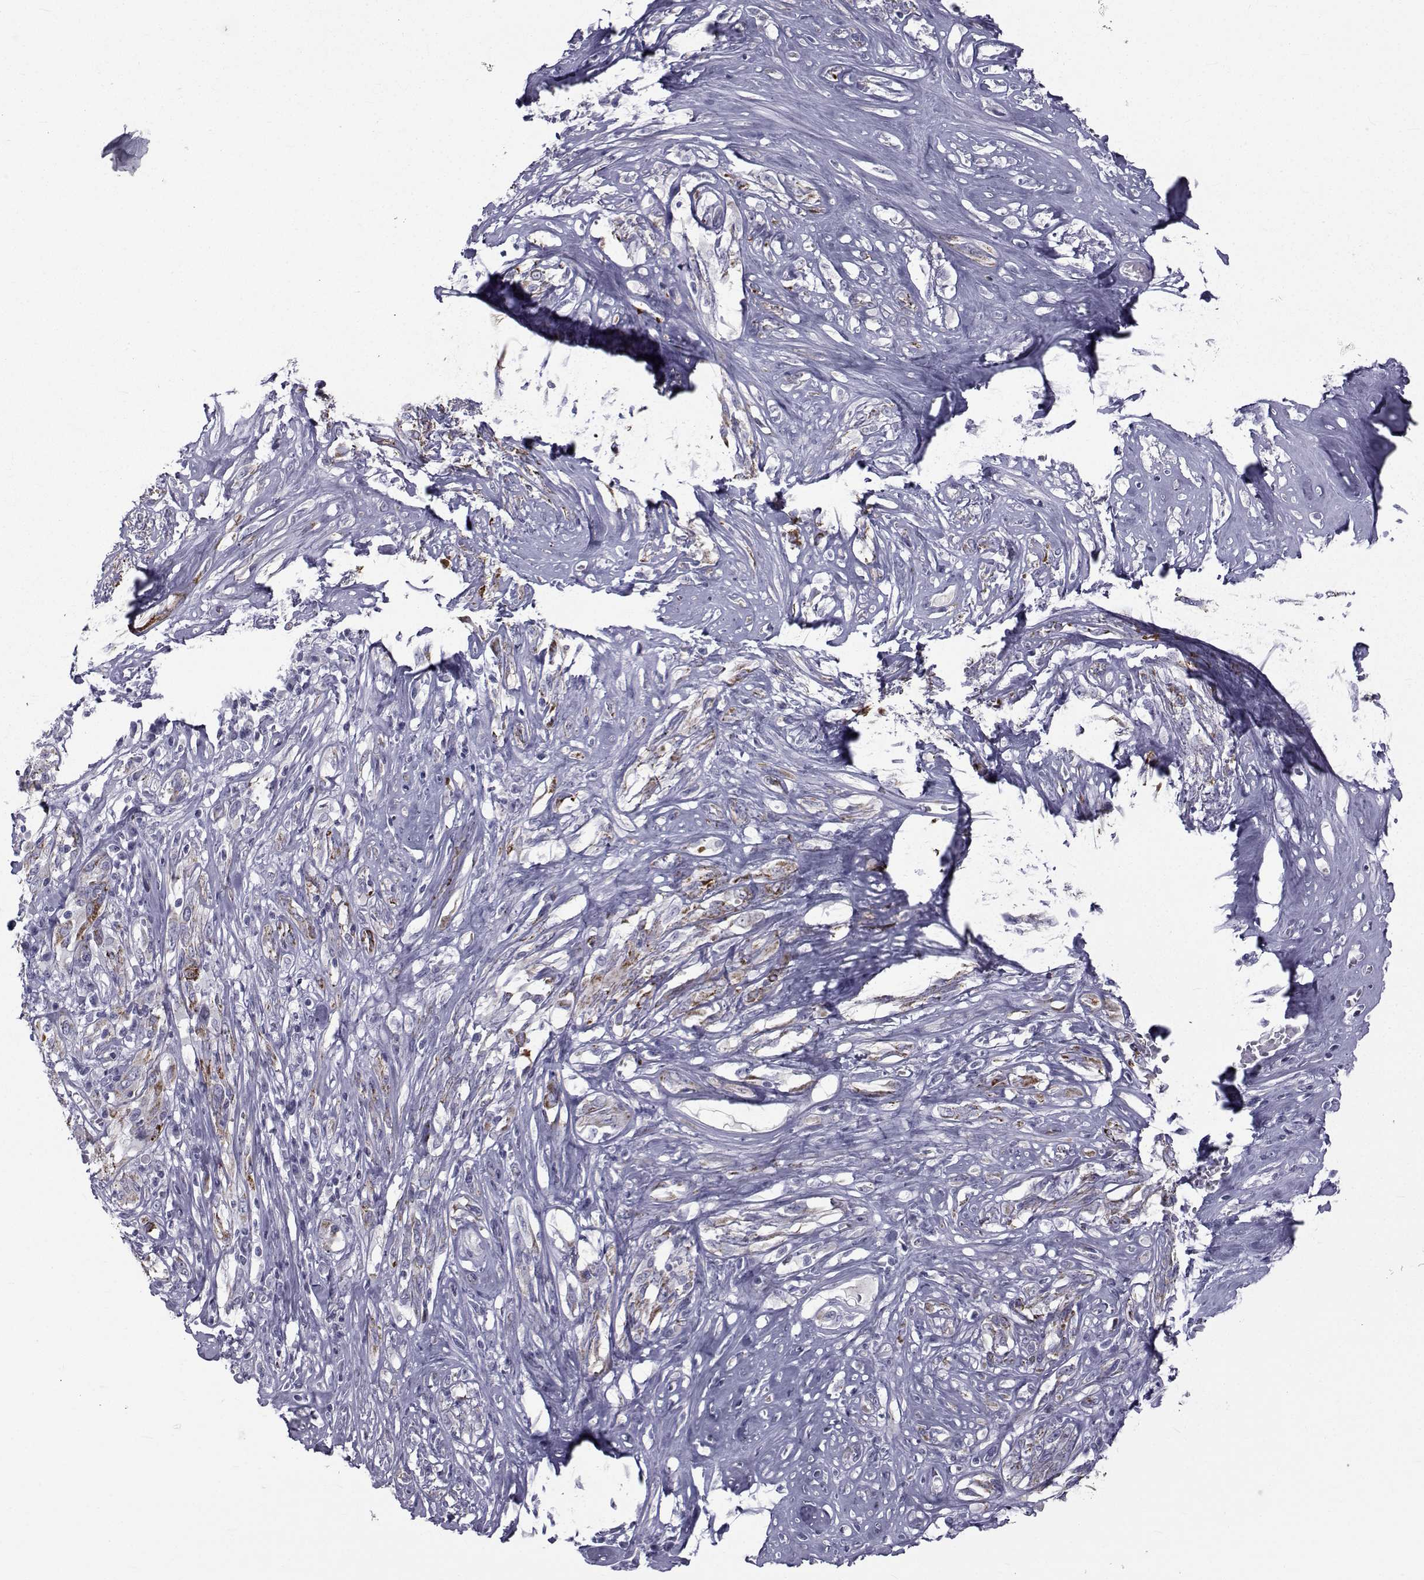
{"staining": {"intensity": "negative", "quantity": "none", "location": "none"}, "tissue": "melanoma", "cell_type": "Tumor cells", "image_type": "cancer", "snomed": [{"axis": "morphology", "description": "Malignant melanoma, NOS"}, {"axis": "topography", "description": "Skin"}], "caption": "The immunohistochemistry photomicrograph has no significant positivity in tumor cells of malignant melanoma tissue.", "gene": "FDXR", "patient": {"sex": "female", "age": 91}}